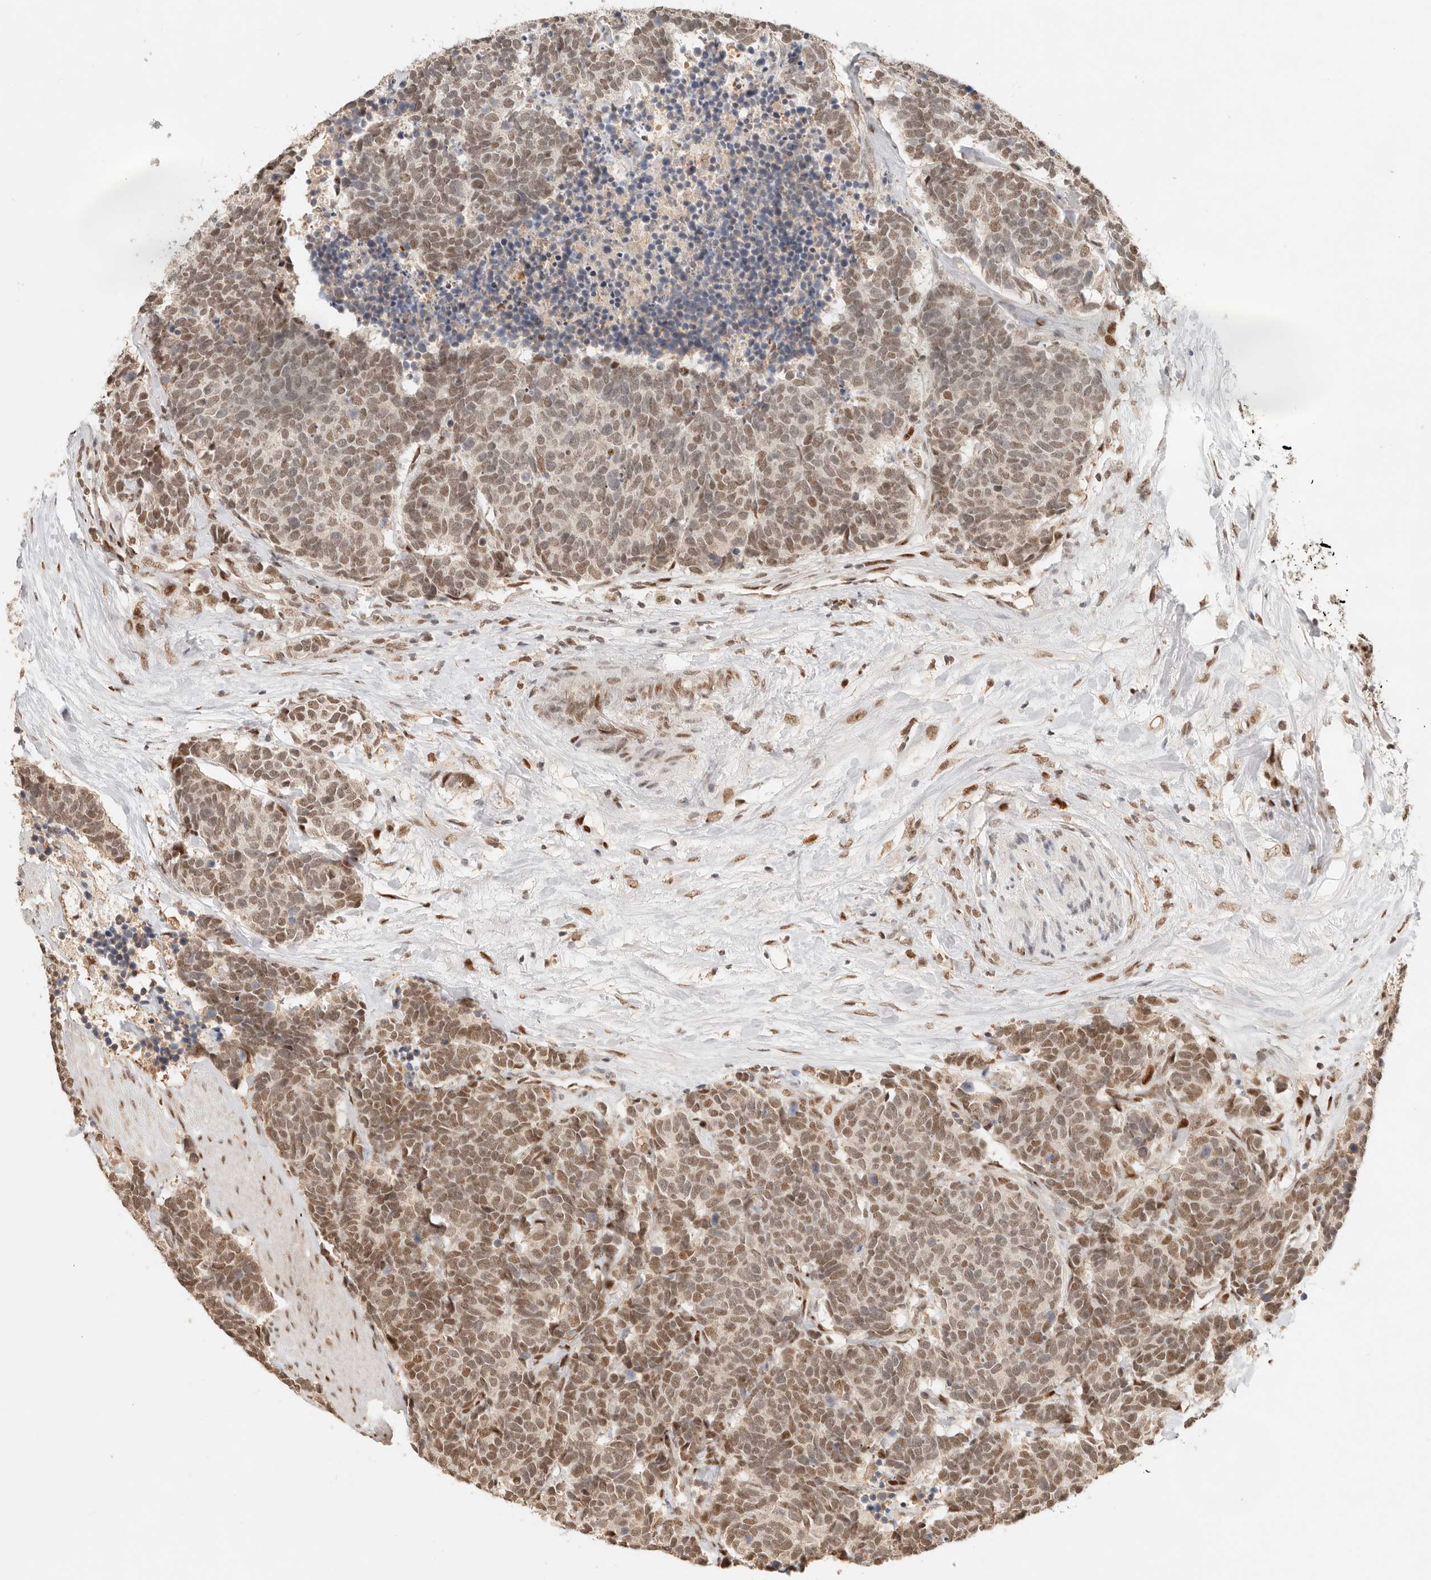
{"staining": {"intensity": "moderate", "quantity": ">75%", "location": "nuclear"}, "tissue": "carcinoid", "cell_type": "Tumor cells", "image_type": "cancer", "snomed": [{"axis": "morphology", "description": "Carcinoma, NOS"}, {"axis": "morphology", "description": "Carcinoid, malignant, NOS"}, {"axis": "topography", "description": "Urinary bladder"}], "caption": "Immunohistochemical staining of carcinoid exhibits moderate nuclear protein positivity in approximately >75% of tumor cells.", "gene": "NPAS2", "patient": {"sex": "male", "age": 57}}